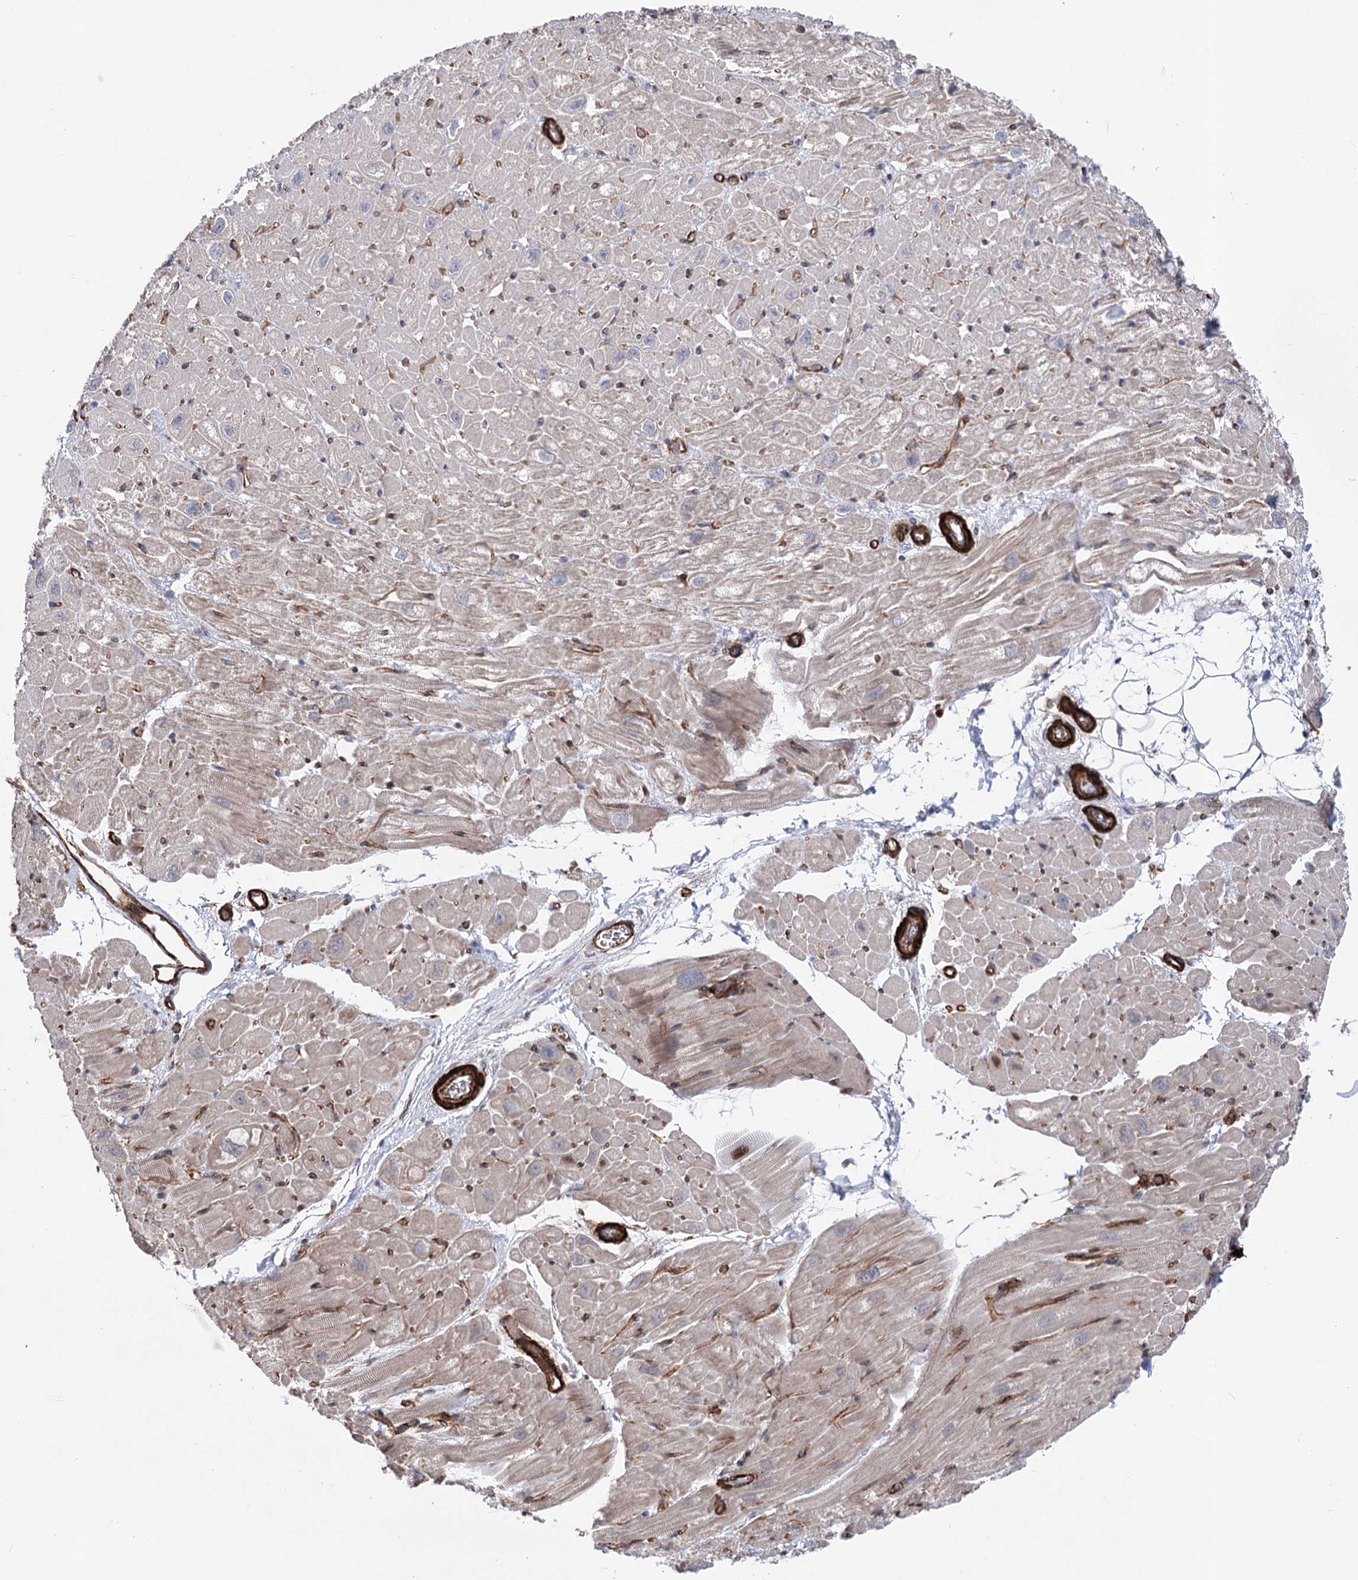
{"staining": {"intensity": "weak", "quantity": "25%-75%", "location": "cytoplasmic/membranous"}, "tissue": "heart muscle", "cell_type": "Cardiomyocytes", "image_type": "normal", "snomed": [{"axis": "morphology", "description": "Normal tissue, NOS"}, {"axis": "topography", "description": "Heart"}], "caption": "IHC histopathology image of unremarkable heart muscle: heart muscle stained using IHC reveals low levels of weak protein expression localized specifically in the cytoplasmic/membranous of cardiomyocytes, appearing as a cytoplasmic/membranous brown color.", "gene": "ARHGAP20", "patient": {"sex": "male", "age": 50}}